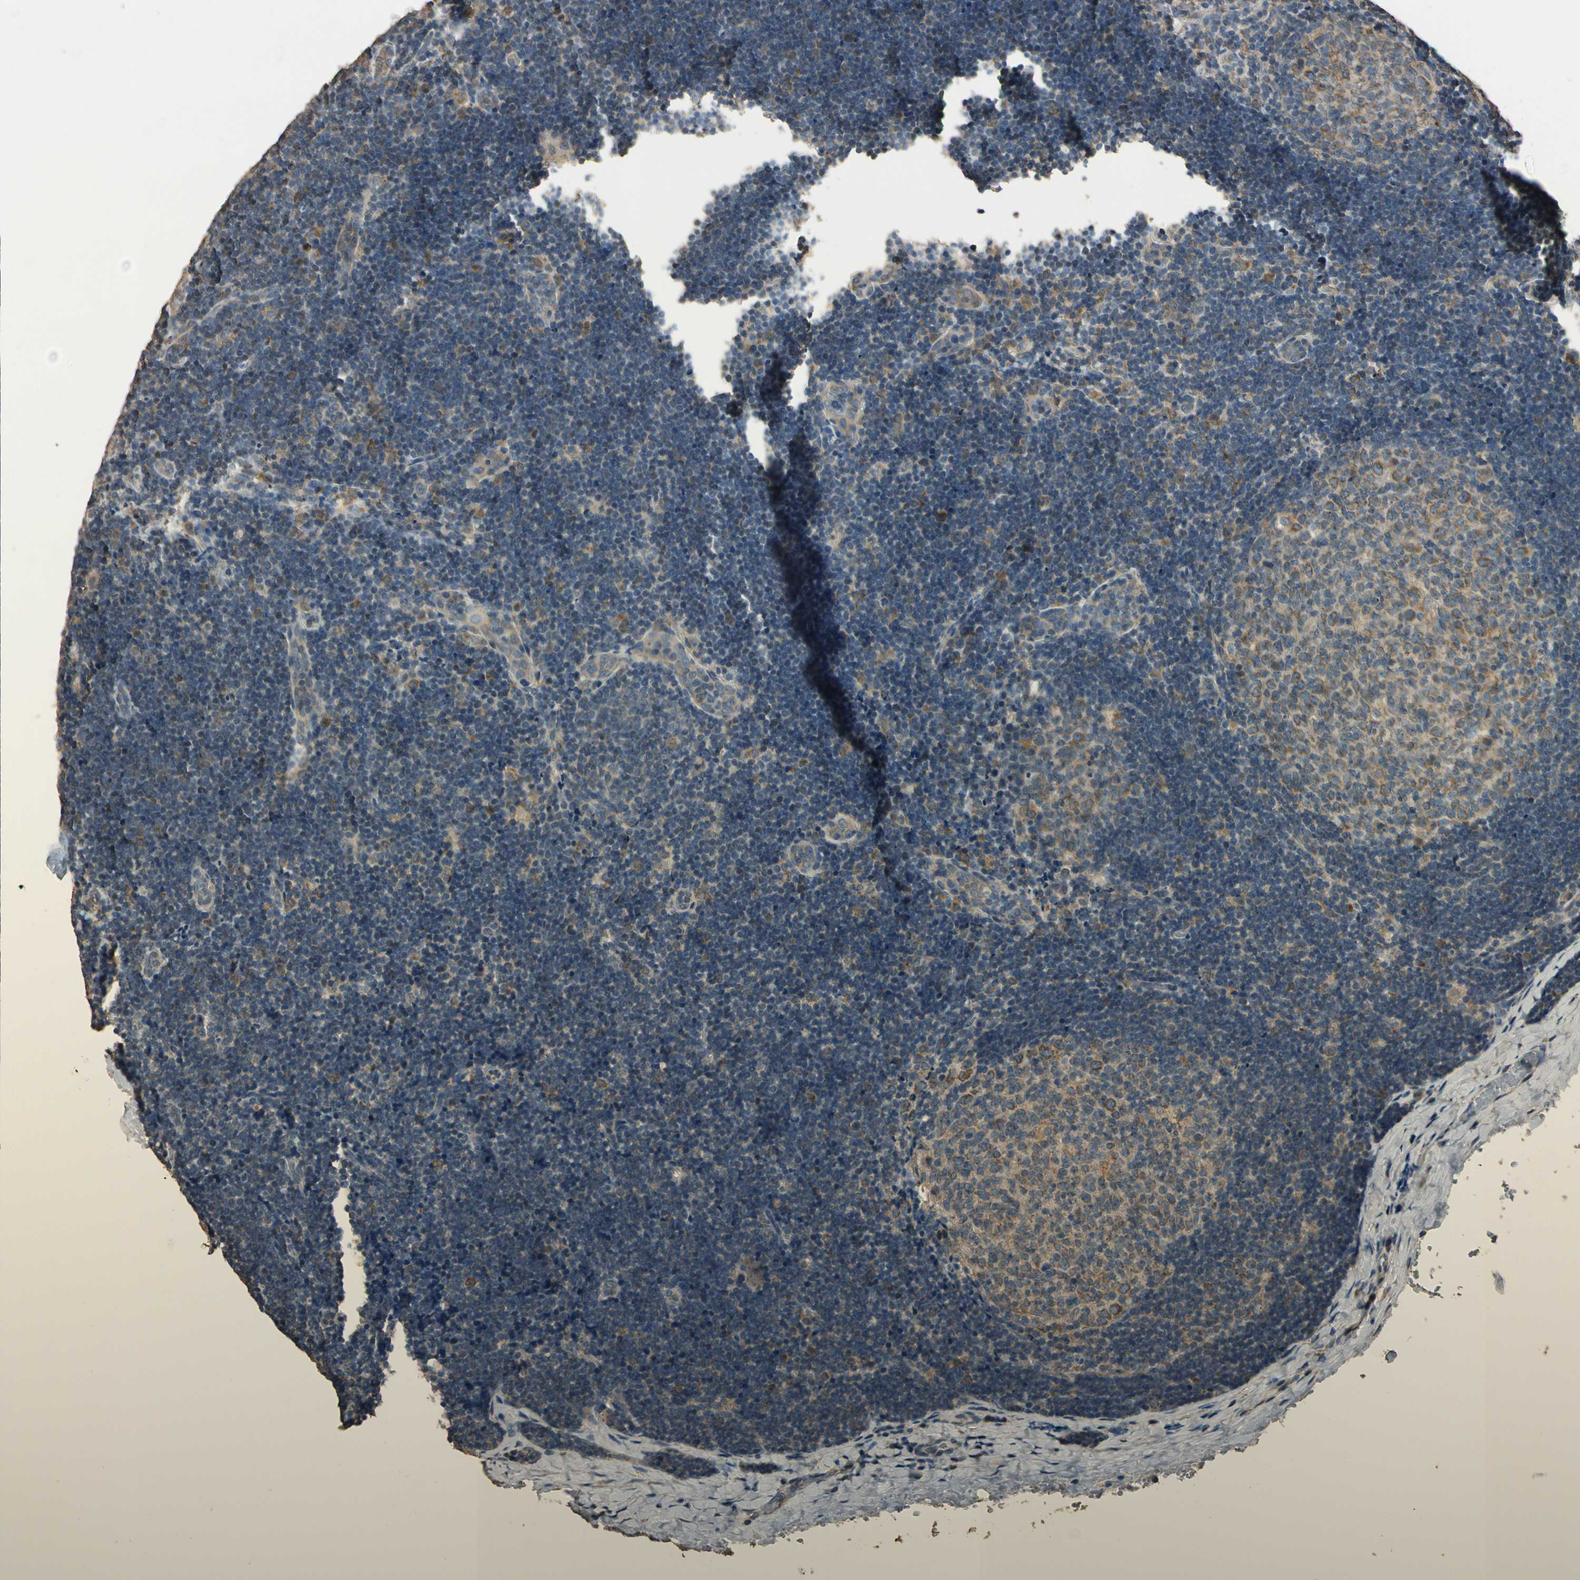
{"staining": {"intensity": "moderate", "quantity": "25%-75%", "location": "cytoplasmic/membranous"}, "tissue": "lymph node", "cell_type": "Germinal center cells", "image_type": "normal", "snomed": [{"axis": "morphology", "description": "Normal tissue, NOS"}, {"axis": "topography", "description": "Lymph node"}], "caption": "Protein staining demonstrates moderate cytoplasmic/membranous positivity in about 25%-75% of germinal center cells in normal lymph node.", "gene": "STX18", "patient": {"sex": "female", "age": 14}}